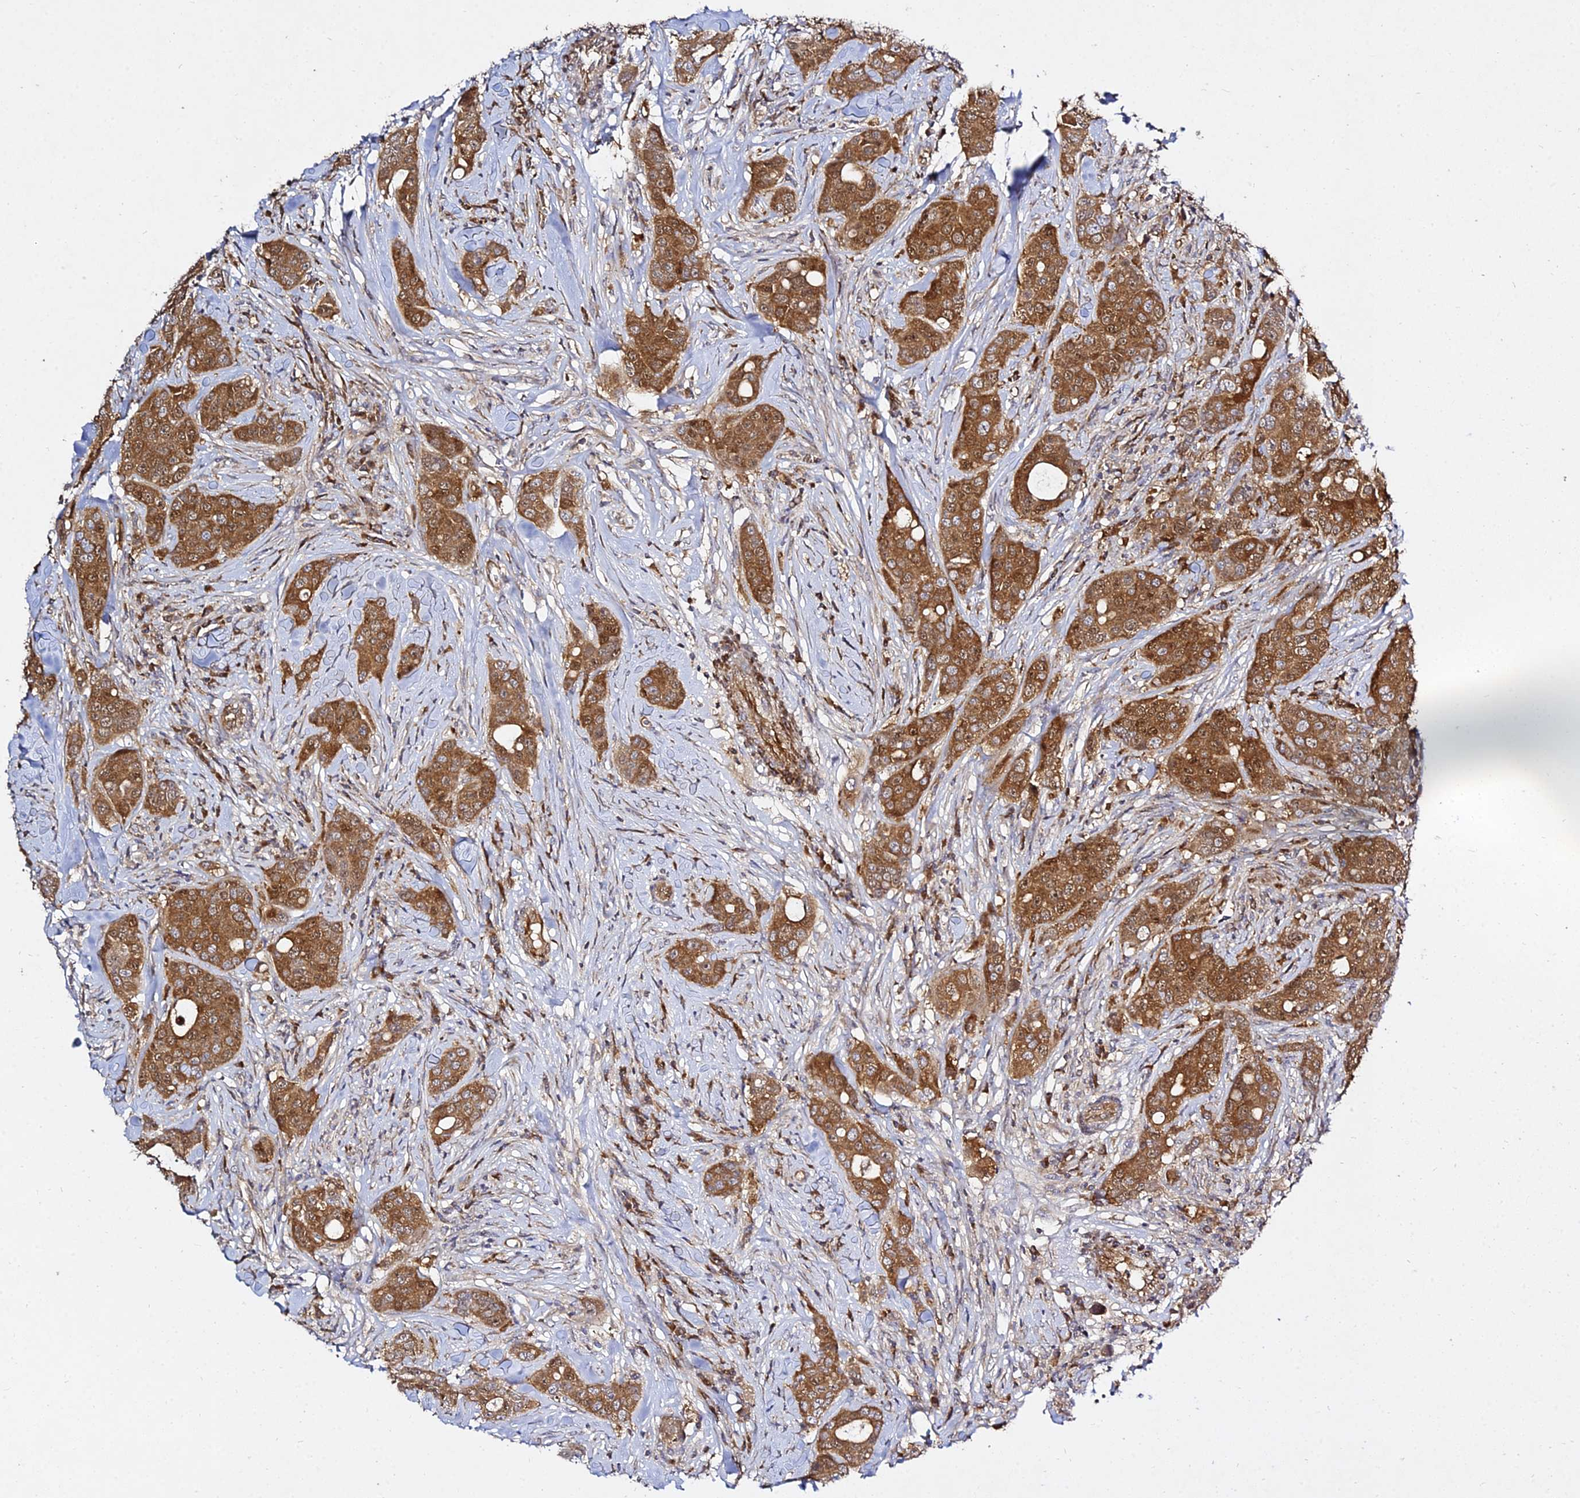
{"staining": {"intensity": "strong", "quantity": ">75%", "location": "cytoplasmic/membranous"}, "tissue": "breast cancer", "cell_type": "Tumor cells", "image_type": "cancer", "snomed": [{"axis": "morphology", "description": "Duct carcinoma"}, {"axis": "topography", "description": "Breast"}], "caption": "Protein analysis of breast infiltrating ductal carcinoma tissue shows strong cytoplasmic/membranous staining in about >75% of tumor cells.", "gene": "GRTP1", "patient": {"sex": "female", "age": 43}}